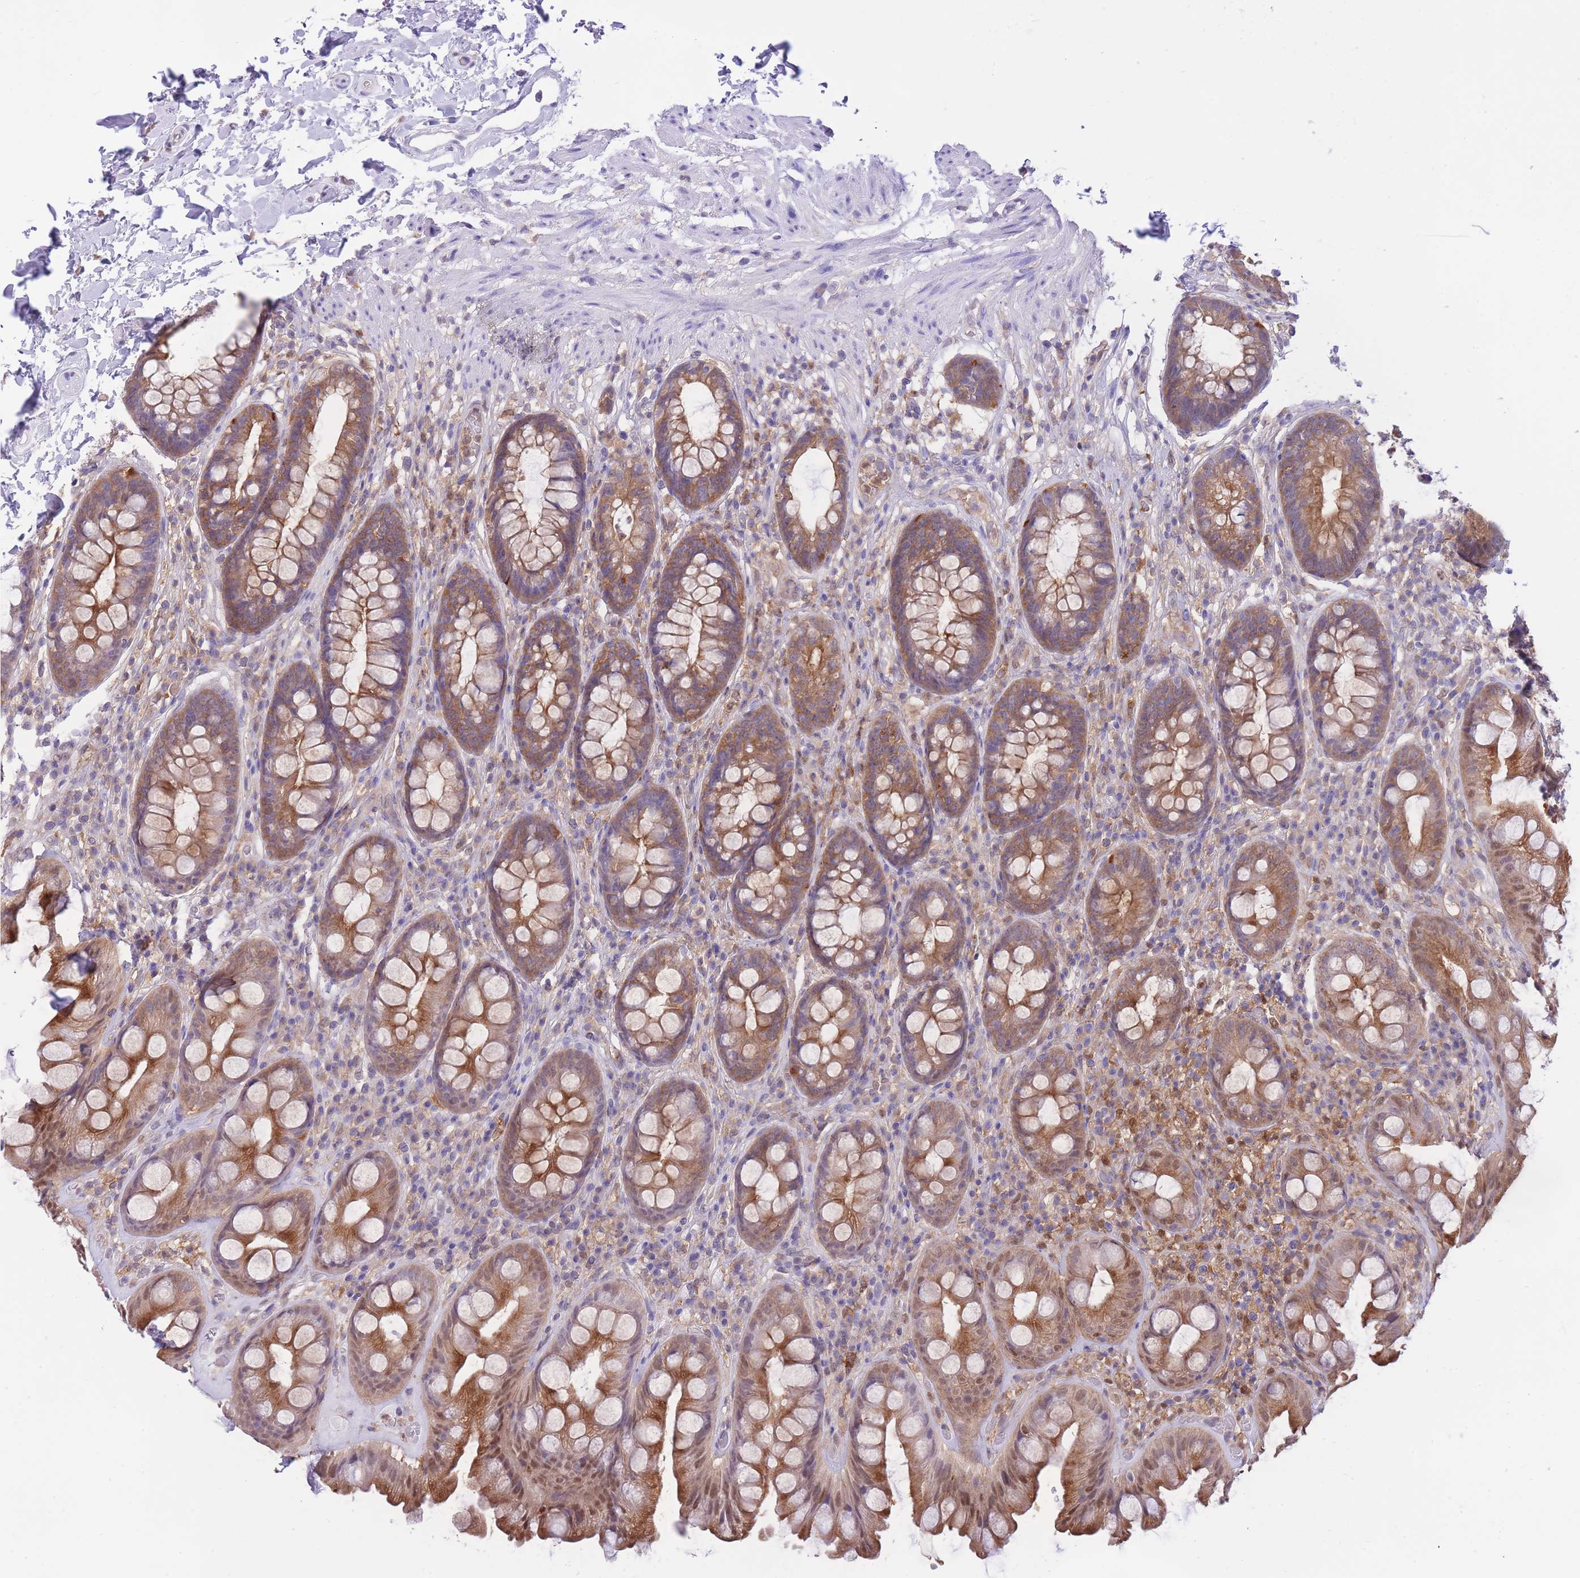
{"staining": {"intensity": "moderate", "quantity": ">75%", "location": "cytoplasmic/membranous,nuclear"}, "tissue": "rectum", "cell_type": "Glandular cells", "image_type": "normal", "snomed": [{"axis": "morphology", "description": "Normal tissue, NOS"}, {"axis": "topography", "description": "Rectum"}], "caption": "The histopathology image reveals staining of normal rectum, revealing moderate cytoplasmic/membranous,nuclear protein expression (brown color) within glandular cells.", "gene": "NAMPT", "patient": {"sex": "male", "age": 74}}